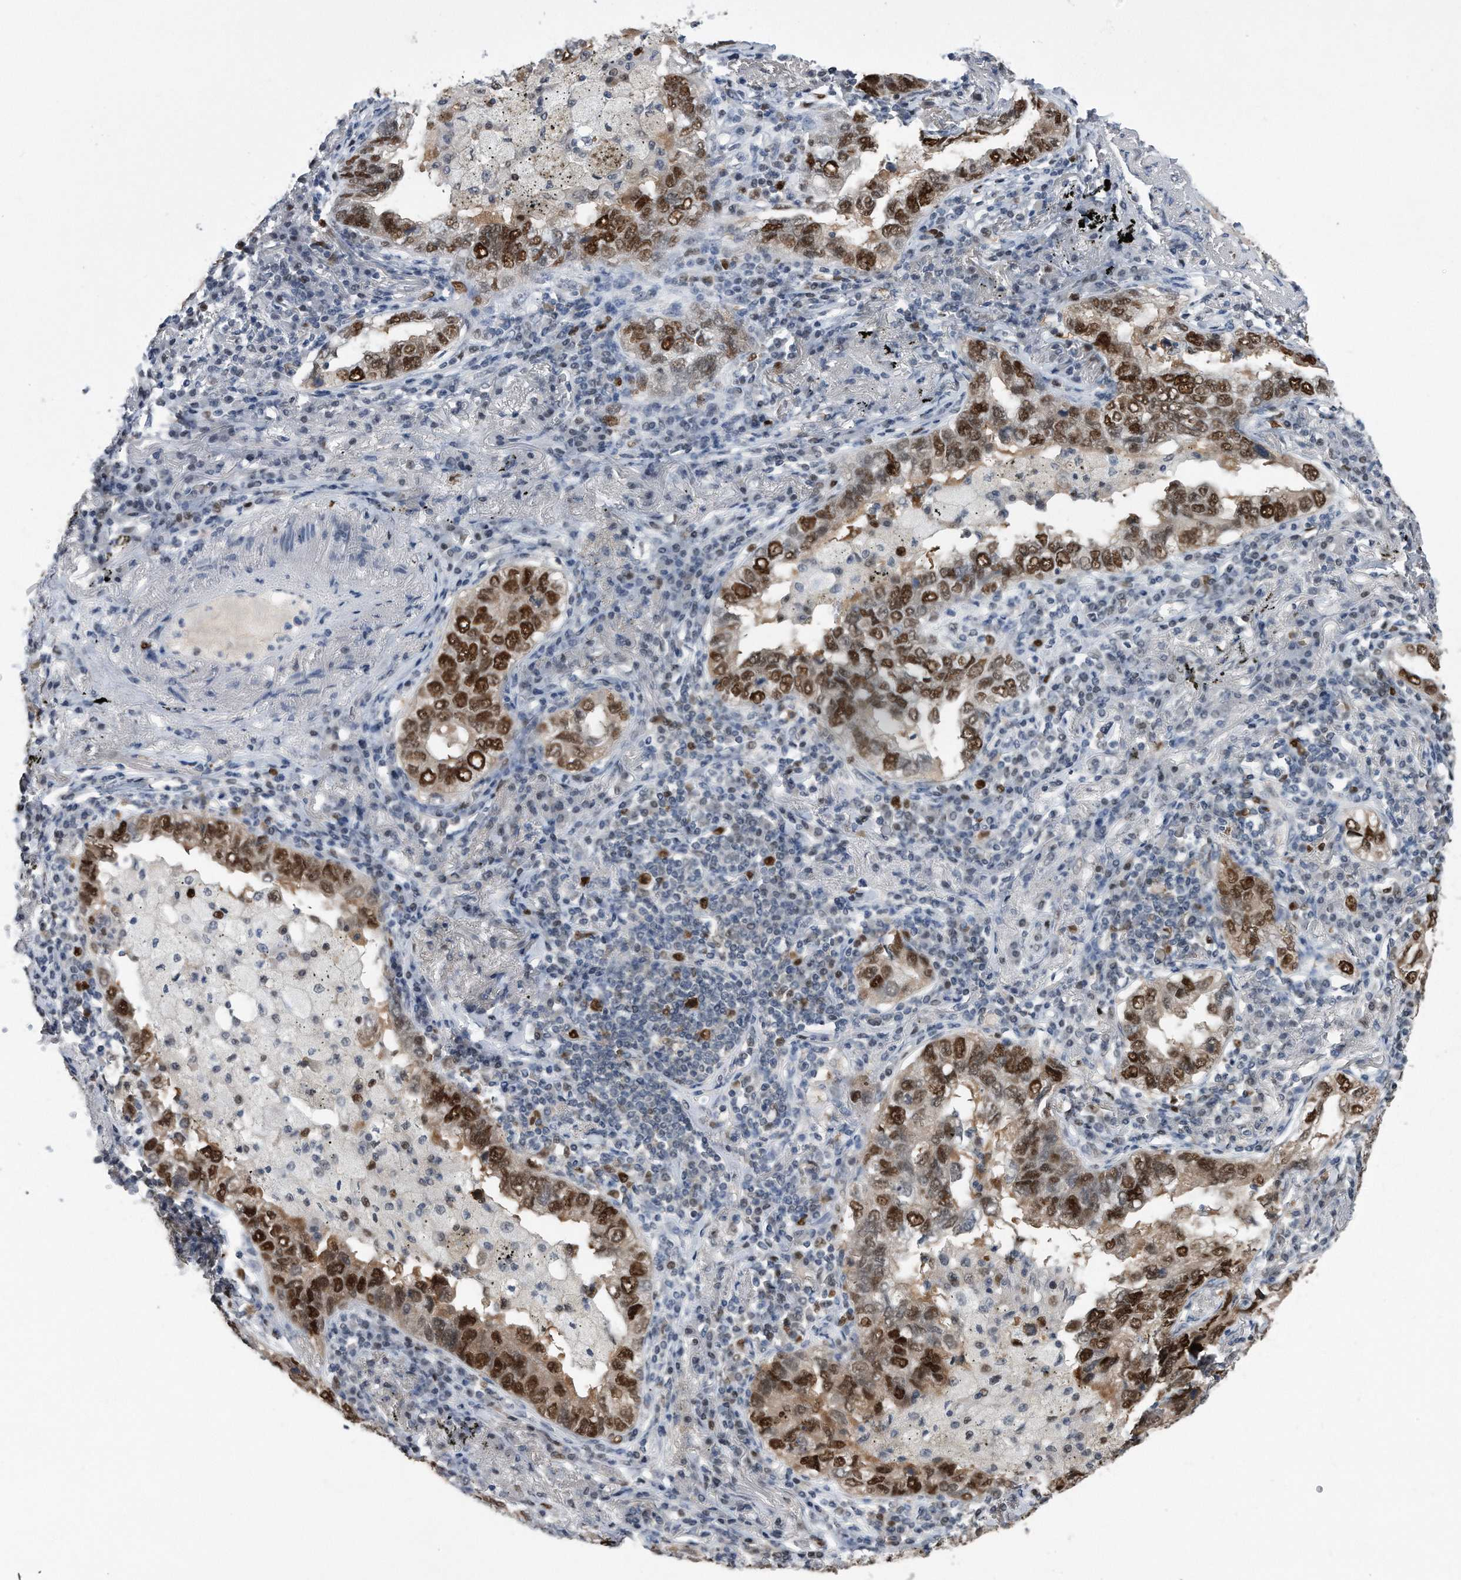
{"staining": {"intensity": "strong", "quantity": ">75%", "location": "nuclear"}, "tissue": "lung cancer", "cell_type": "Tumor cells", "image_type": "cancer", "snomed": [{"axis": "morphology", "description": "Adenocarcinoma, NOS"}, {"axis": "topography", "description": "Lung"}], "caption": "Immunohistochemistry (IHC) (DAB (3,3'-diaminobenzidine)) staining of adenocarcinoma (lung) shows strong nuclear protein staining in about >75% of tumor cells.", "gene": "PCNA", "patient": {"sex": "male", "age": 65}}